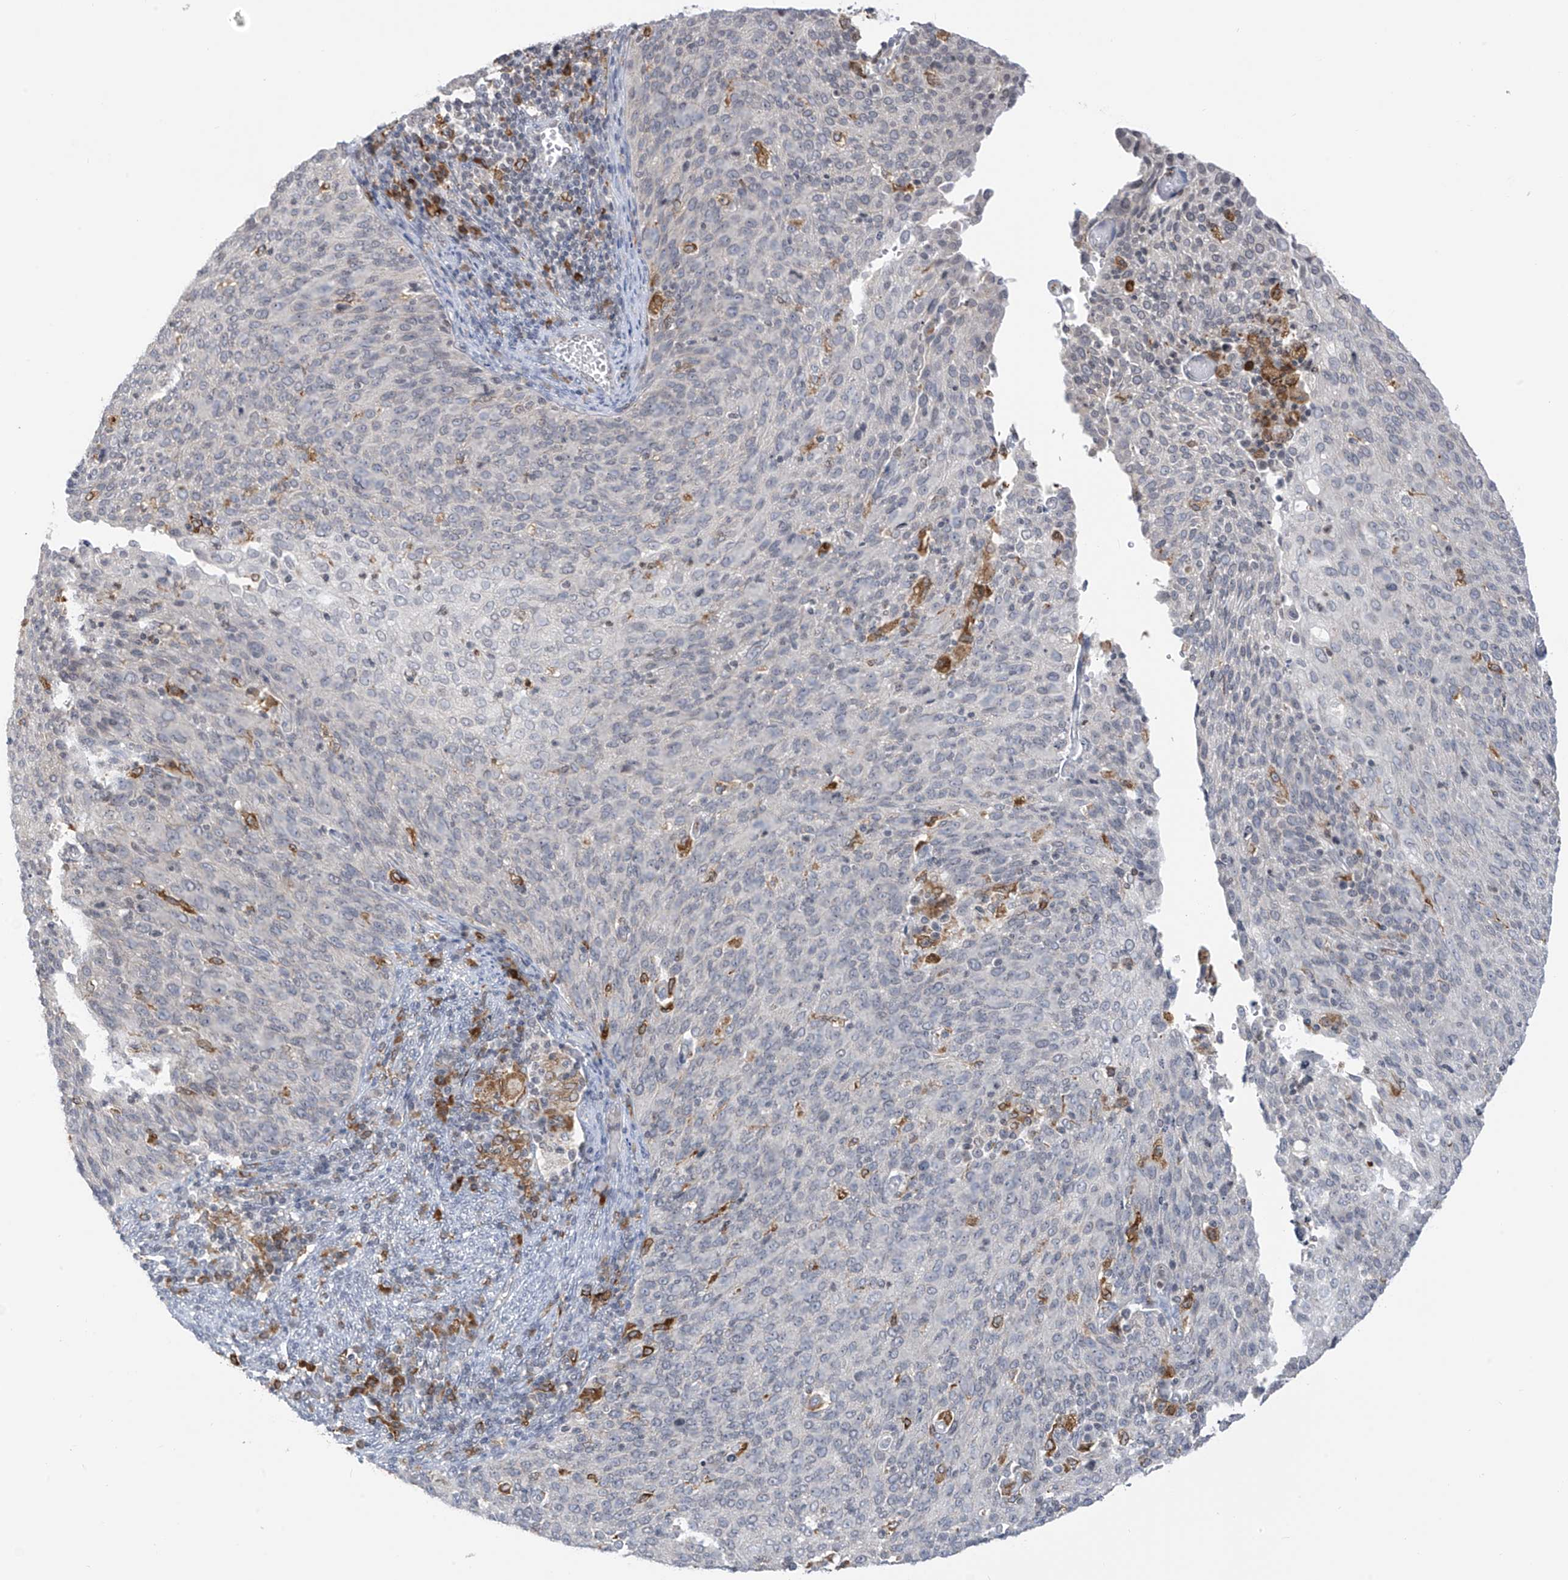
{"staining": {"intensity": "negative", "quantity": "none", "location": "none"}, "tissue": "cervical cancer", "cell_type": "Tumor cells", "image_type": "cancer", "snomed": [{"axis": "morphology", "description": "Squamous cell carcinoma, NOS"}, {"axis": "topography", "description": "Cervix"}], "caption": "Human cervical squamous cell carcinoma stained for a protein using IHC exhibits no positivity in tumor cells.", "gene": "TBXAS1", "patient": {"sex": "female", "age": 38}}